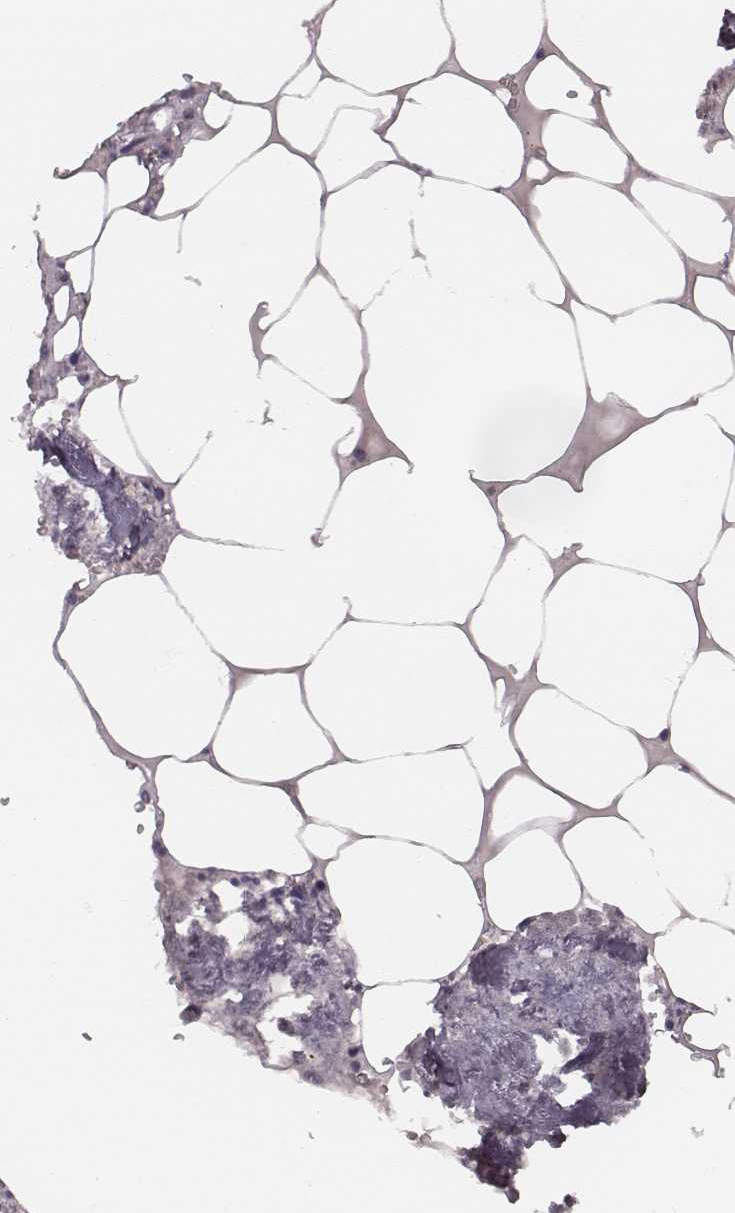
{"staining": {"intensity": "negative", "quantity": "none", "location": "none"}, "tissue": "bone marrow", "cell_type": "Hematopoietic cells", "image_type": "normal", "snomed": [{"axis": "morphology", "description": "Normal tissue, NOS"}, {"axis": "topography", "description": "Bone marrow"}], "caption": "The photomicrograph exhibits no significant staining in hematopoietic cells of bone marrow. (DAB (3,3'-diaminobenzidine) immunohistochemistry (IHC) with hematoxylin counter stain).", "gene": "S100Z", "patient": {"sex": "male", "age": 54}}